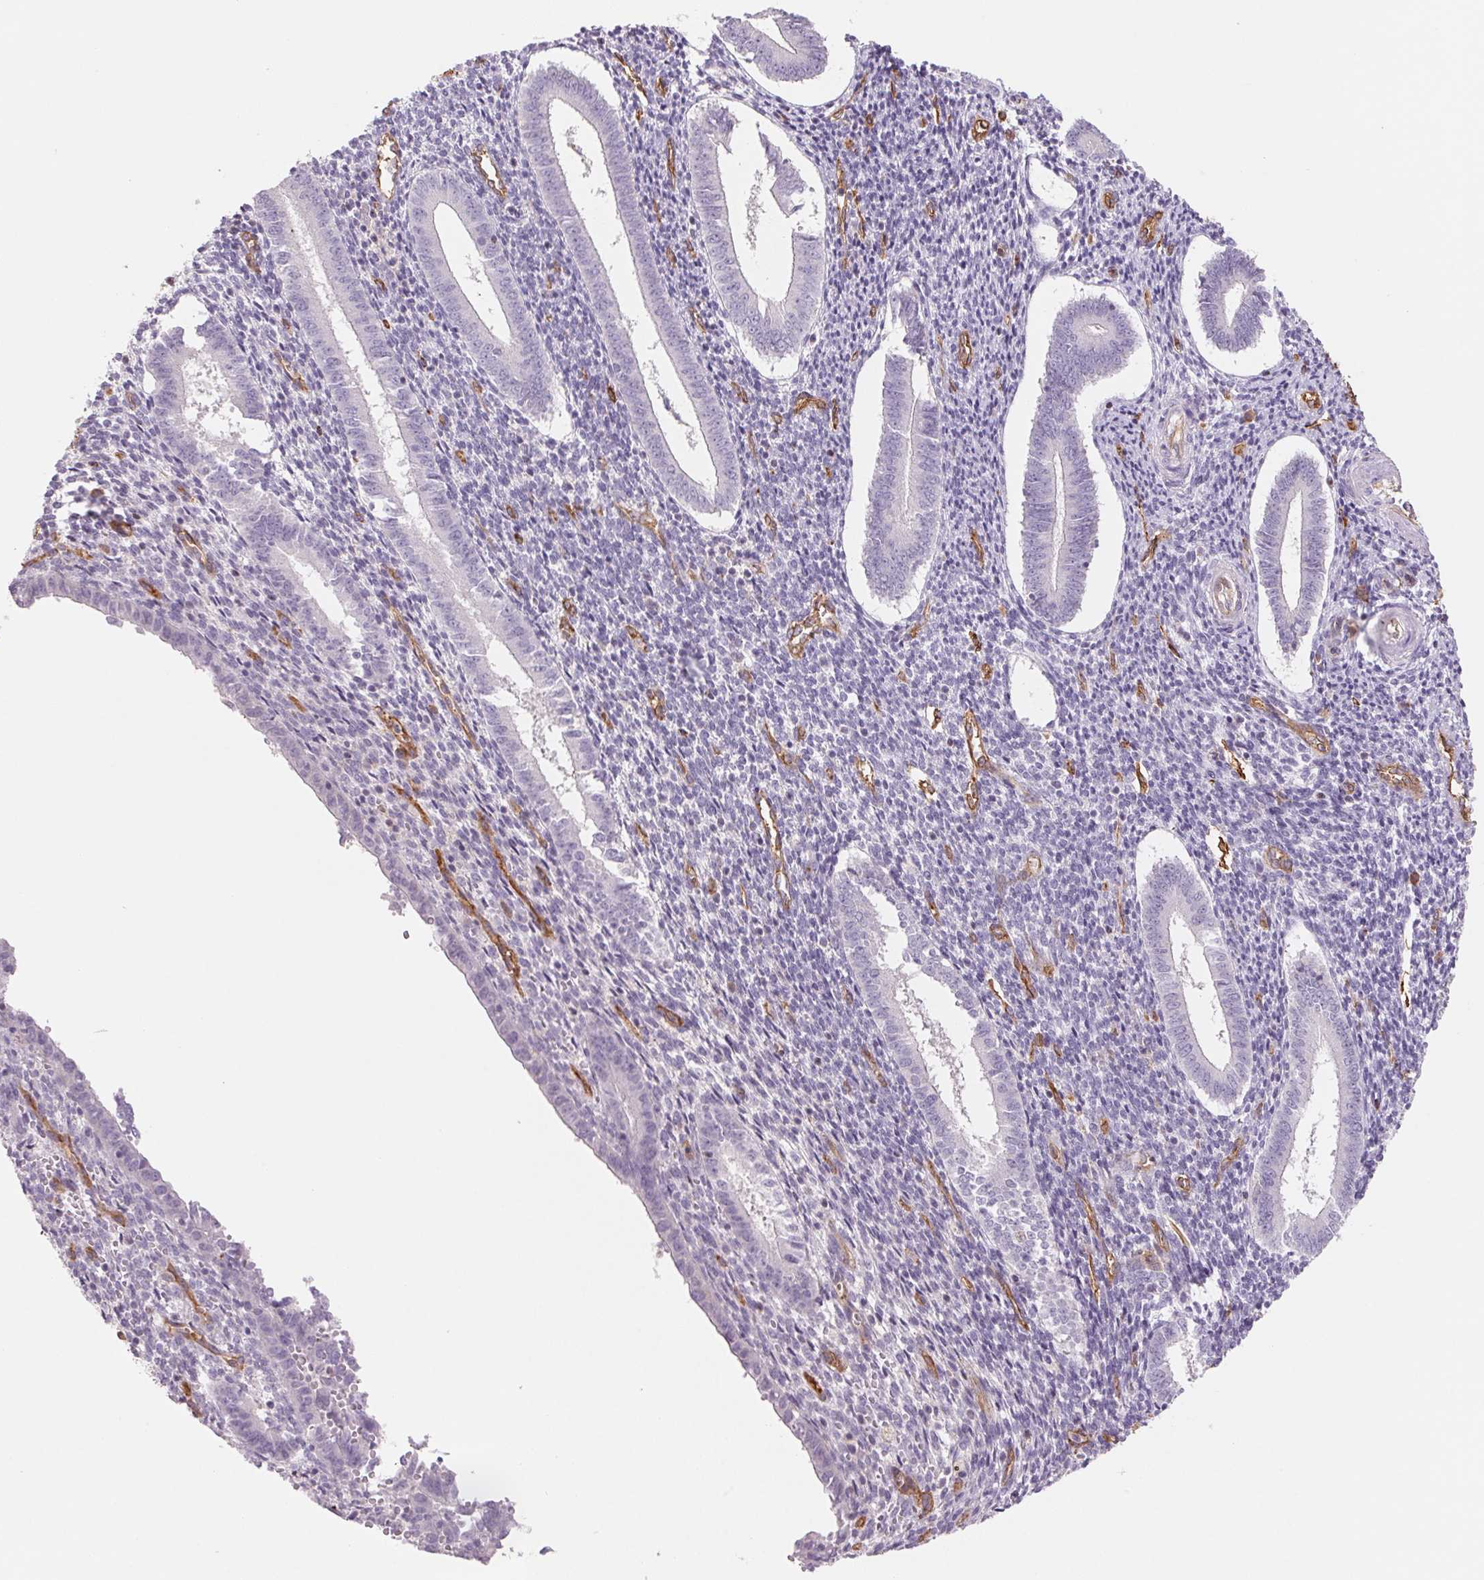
{"staining": {"intensity": "negative", "quantity": "none", "location": "none"}, "tissue": "endometrium", "cell_type": "Cells in endometrial stroma", "image_type": "normal", "snomed": [{"axis": "morphology", "description": "Normal tissue, NOS"}, {"axis": "topography", "description": "Endometrium"}], "caption": "An immunohistochemistry (IHC) photomicrograph of benign endometrium is shown. There is no staining in cells in endometrial stroma of endometrium. (Stains: DAB (3,3'-diaminobenzidine) immunohistochemistry with hematoxylin counter stain, Microscopy: brightfield microscopy at high magnification).", "gene": "ANKRD13B", "patient": {"sex": "female", "age": 25}}